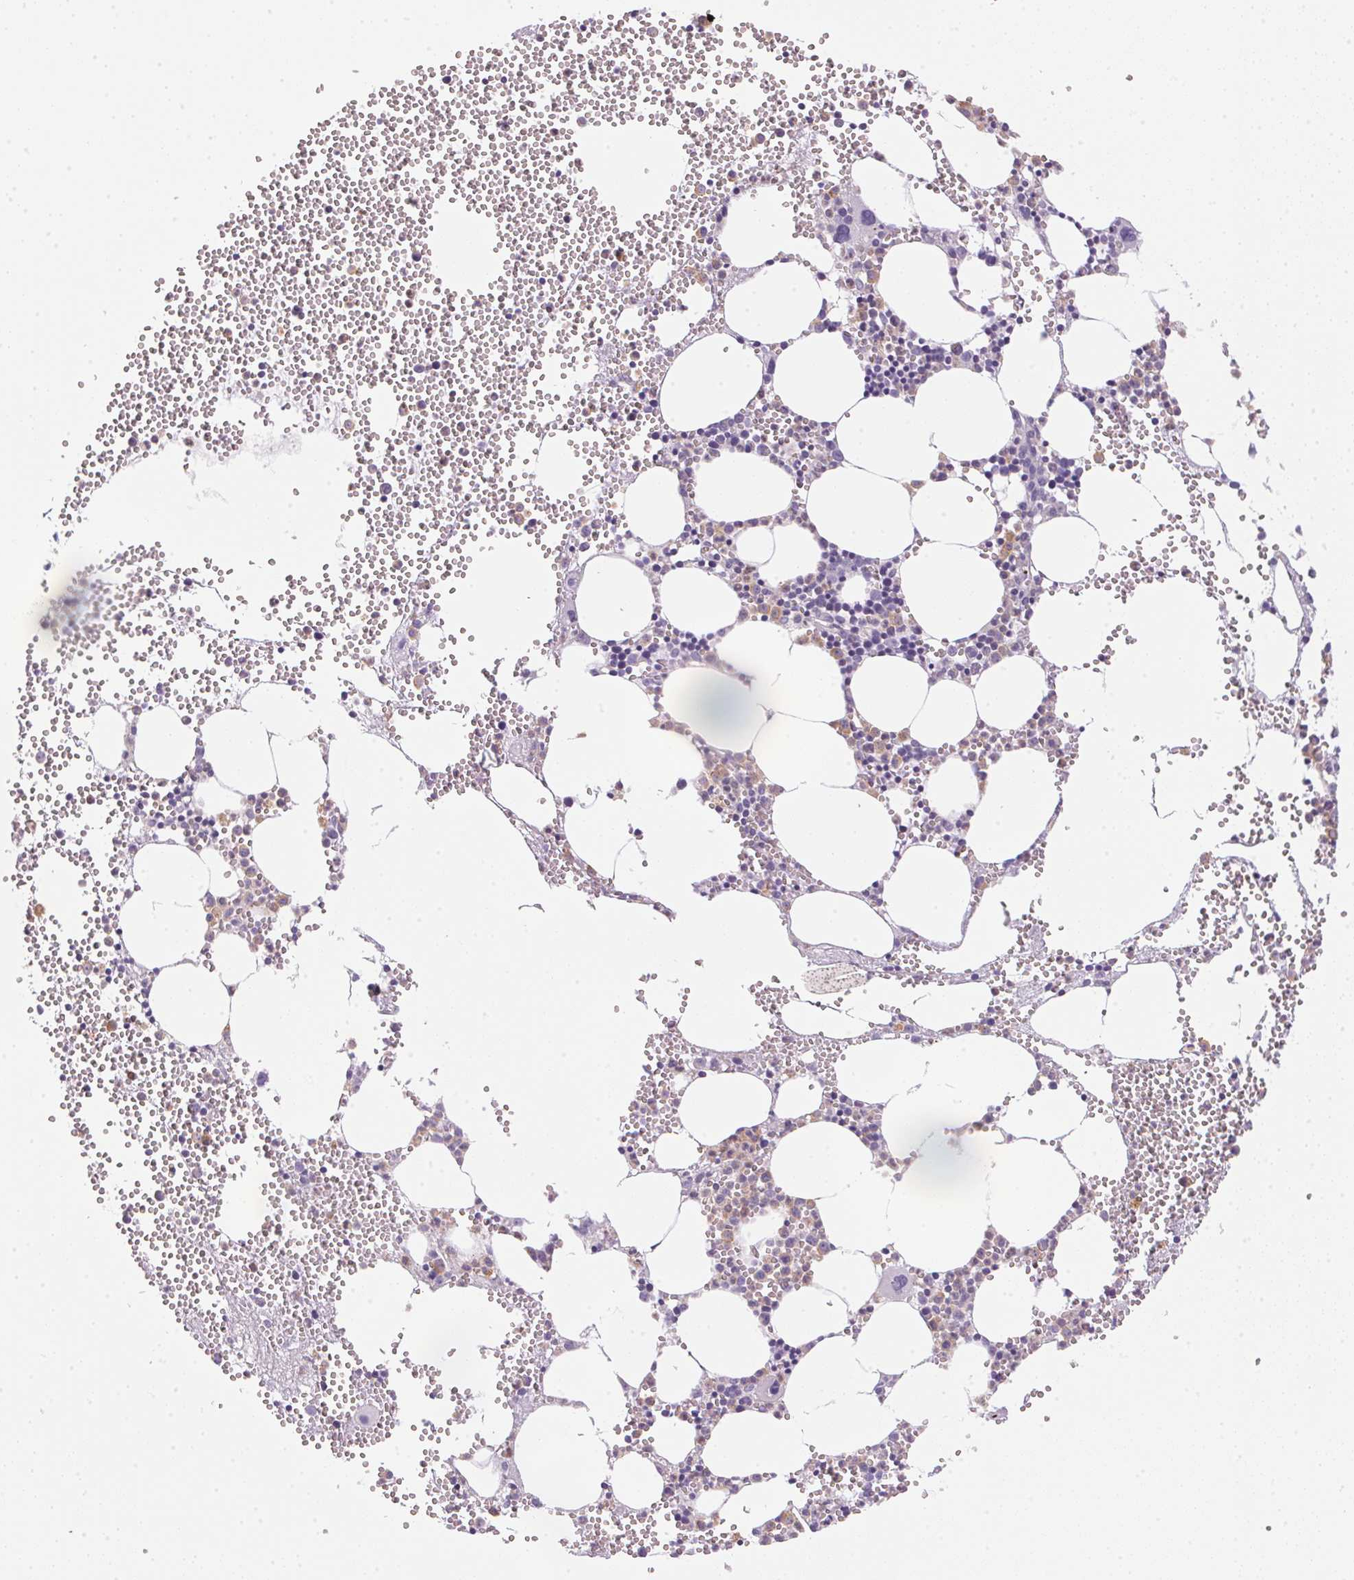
{"staining": {"intensity": "weak", "quantity": "<25%", "location": "cytoplasmic/membranous"}, "tissue": "bone marrow", "cell_type": "Hematopoietic cells", "image_type": "normal", "snomed": [{"axis": "morphology", "description": "Normal tissue, NOS"}, {"axis": "topography", "description": "Bone marrow"}], "caption": "The photomicrograph shows no significant staining in hematopoietic cells of bone marrow. (DAB immunohistochemistry visualized using brightfield microscopy, high magnification).", "gene": "ECPAS", "patient": {"sex": "male", "age": 89}}